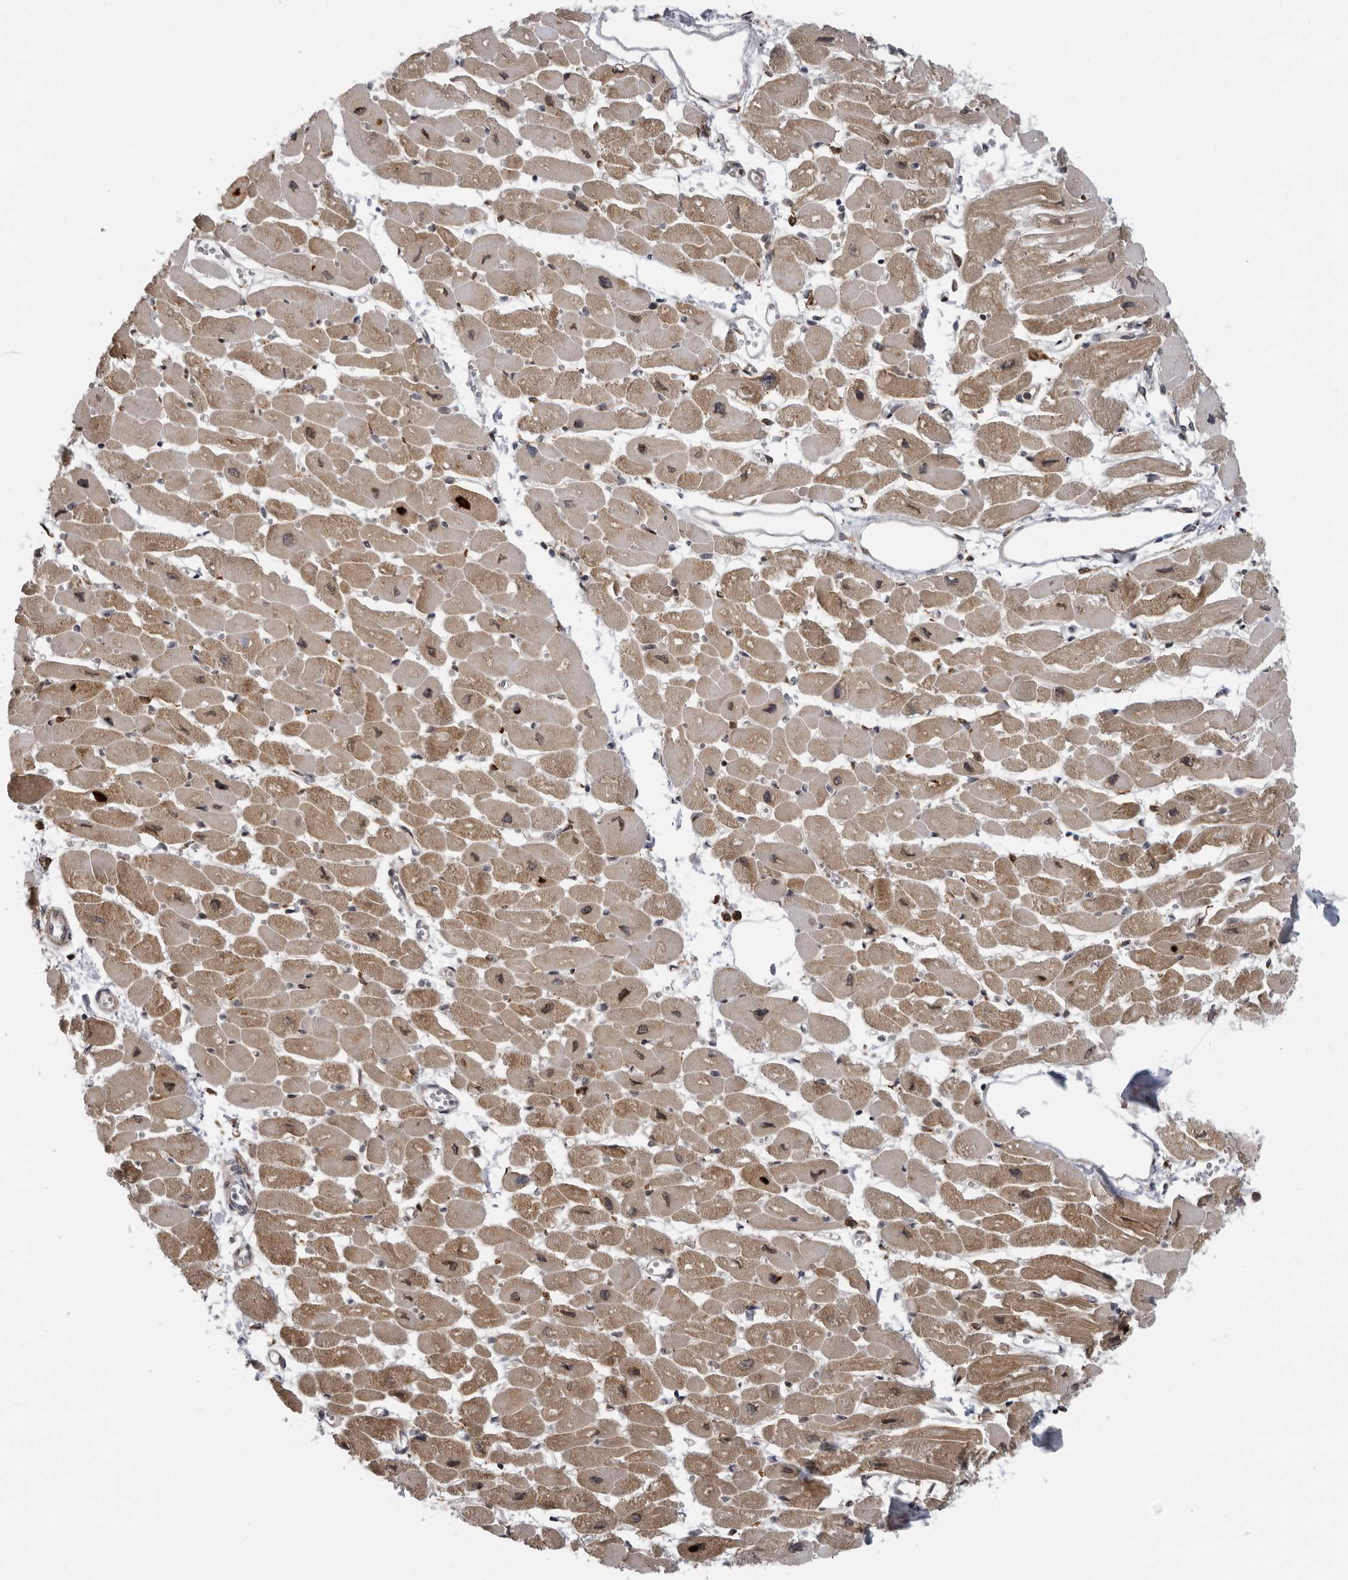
{"staining": {"intensity": "moderate", "quantity": ">75%", "location": "cytoplasmic/membranous"}, "tissue": "heart muscle", "cell_type": "Cardiomyocytes", "image_type": "normal", "snomed": [{"axis": "morphology", "description": "Normal tissue, NOS"}, {"axis": "topography", "description": "Heart"}], "caption": "Immunohistochemical staining of benign heart muscle demonstrates moderate cytoplasmic/membranous protein positivity in approximately >75% of cardiomyocytes. (DAB (3,3'-diaminobenzidine) IHC, brown staining for protein, blue staining for nuclei).", "gene": "ALPK2", "patient": {"sex": "female", "age": 54}}